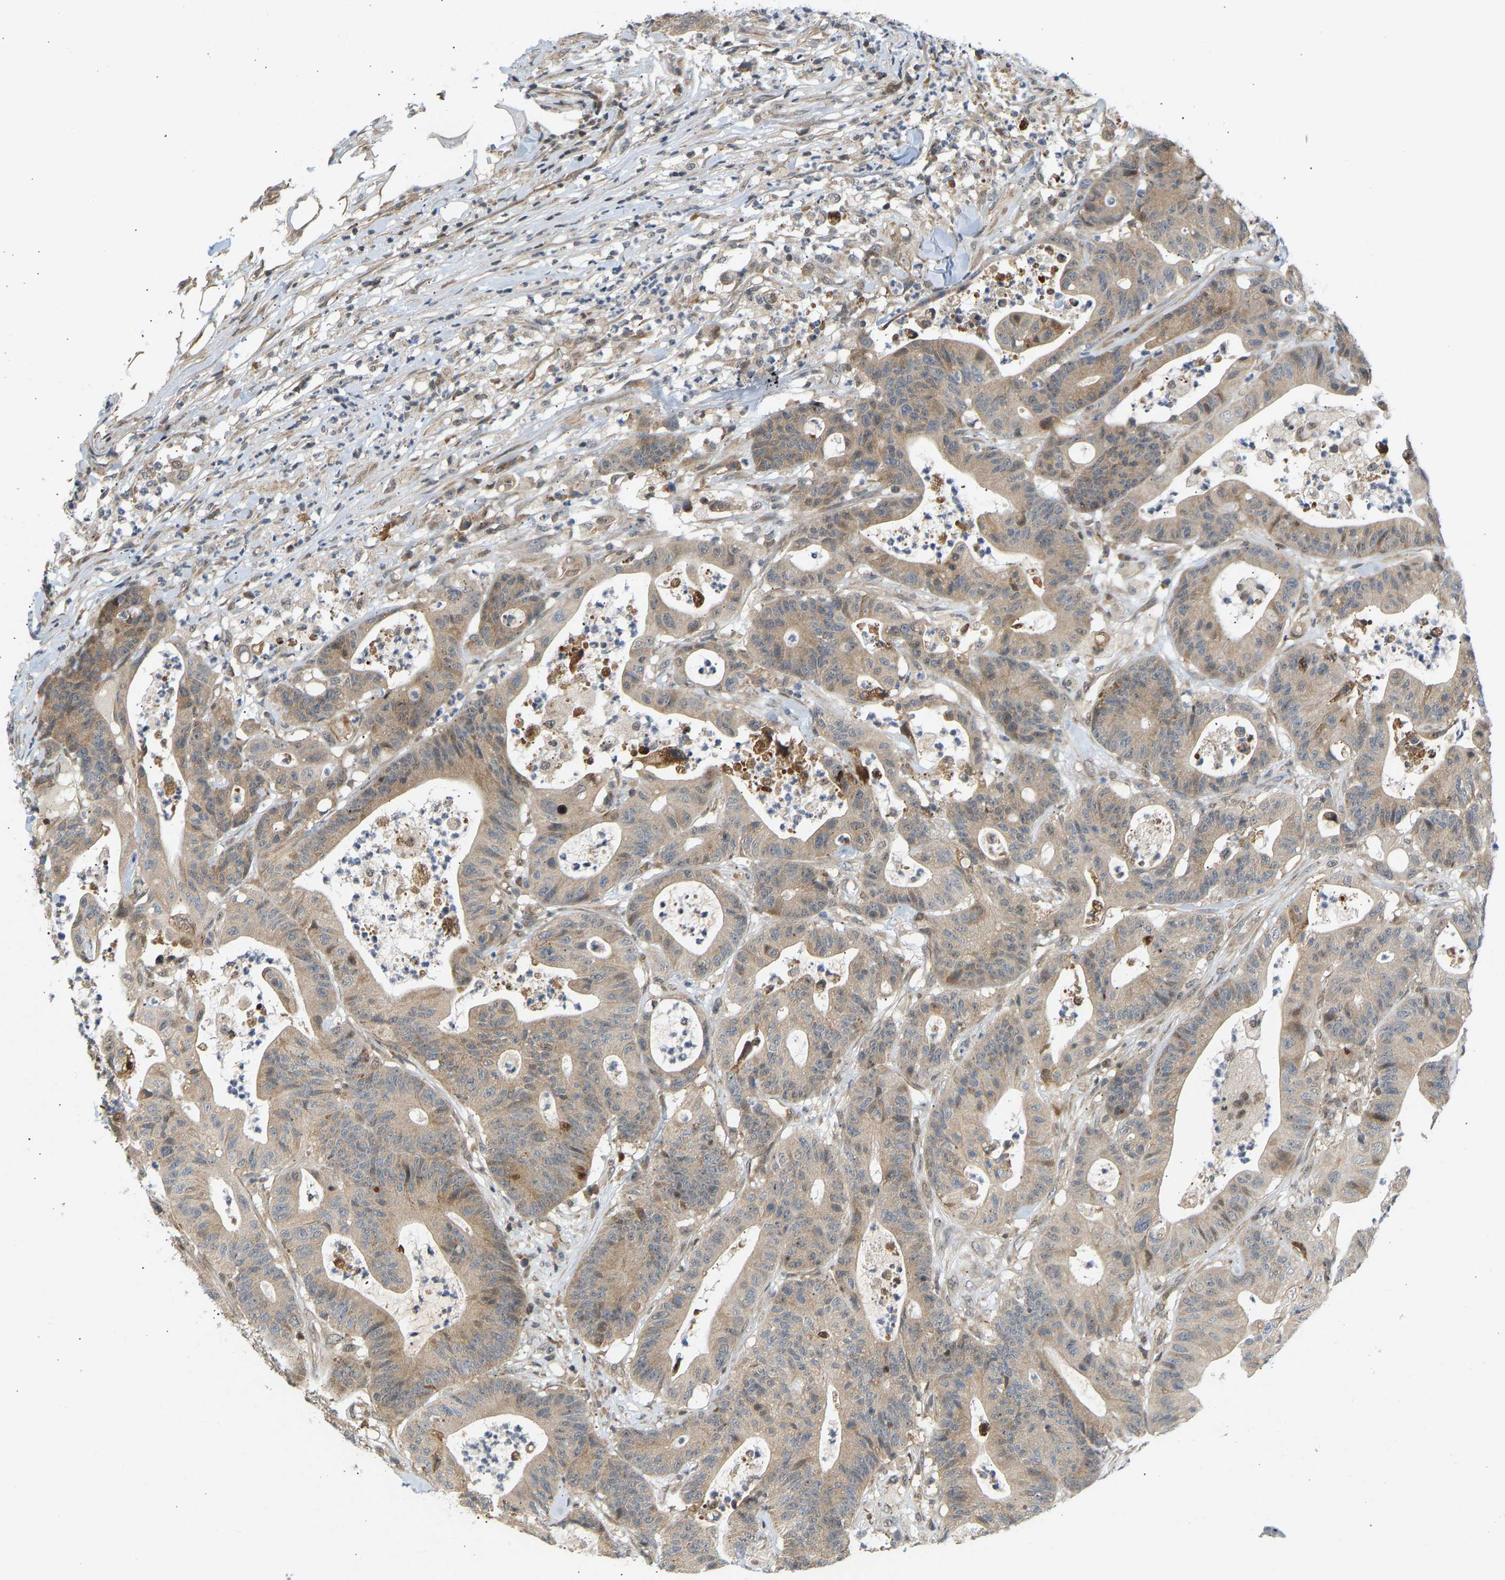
{"staining": {"intensity": "moderate", "quantity": ">75%", "location": "cytoplasmic/membranous"}, "tissue": "colorectal cancer", "cell_type": "Tumor cells", "image_type": "cancer", "snomed": [{"axis": "morphology", "description": "Adenocarcinoma, NOS"}, {"axis": "topography", "description": "Colon"}], "caption": "Adenocarcinoma (colorectal) was stained to show a protein in brown. There is medium levels of moderate cytoplasmic/membranous staining in about >75% of tumor cells.", "gene": "BAG1", "patient": {"sex": "female", "age": 84}}